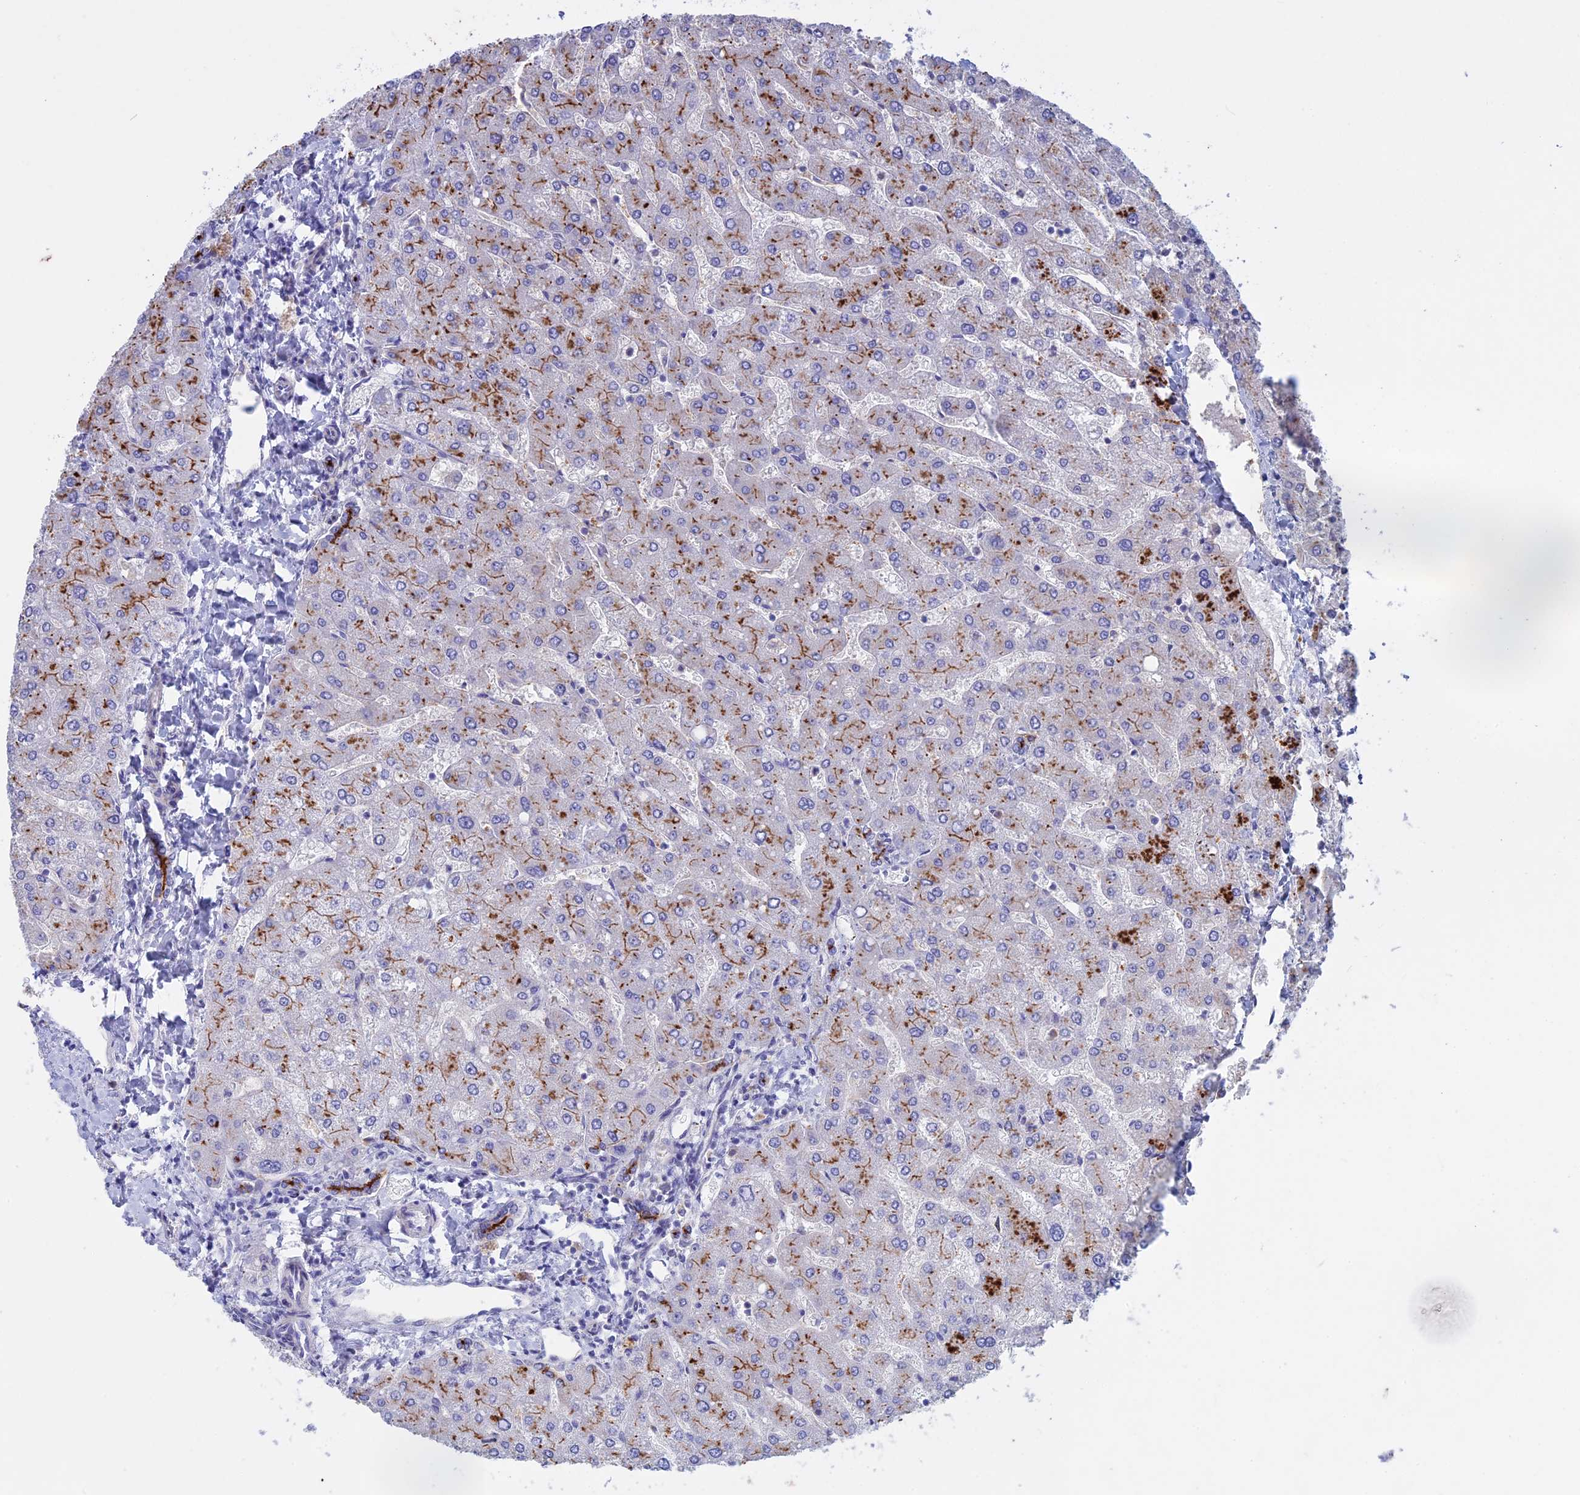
{"staining": {"intensity": "strong", "quantity": "25%-75%", "location": "cytoplasmic/membranous"}, "tissue": "liver", "cell_type": "Cholangiocytes", "image_type": "normal", "snomed": [{"axis": "morphology", "description": "Normal tissue, NOS"}, {"axis": "topography", "description": "Liver"}], "caption": "IHC (DAB) staining of normal liver shows strong cytoplasmic/membranous protein positivity in about 25%-75% of cholangiocytes. (DAB (3,3'-diaminobenzidine) = brown stain, brightfield microscopy at high magnification).", "gene": "SLC2A6", "patient": {"sex": "male", "age": 55}}